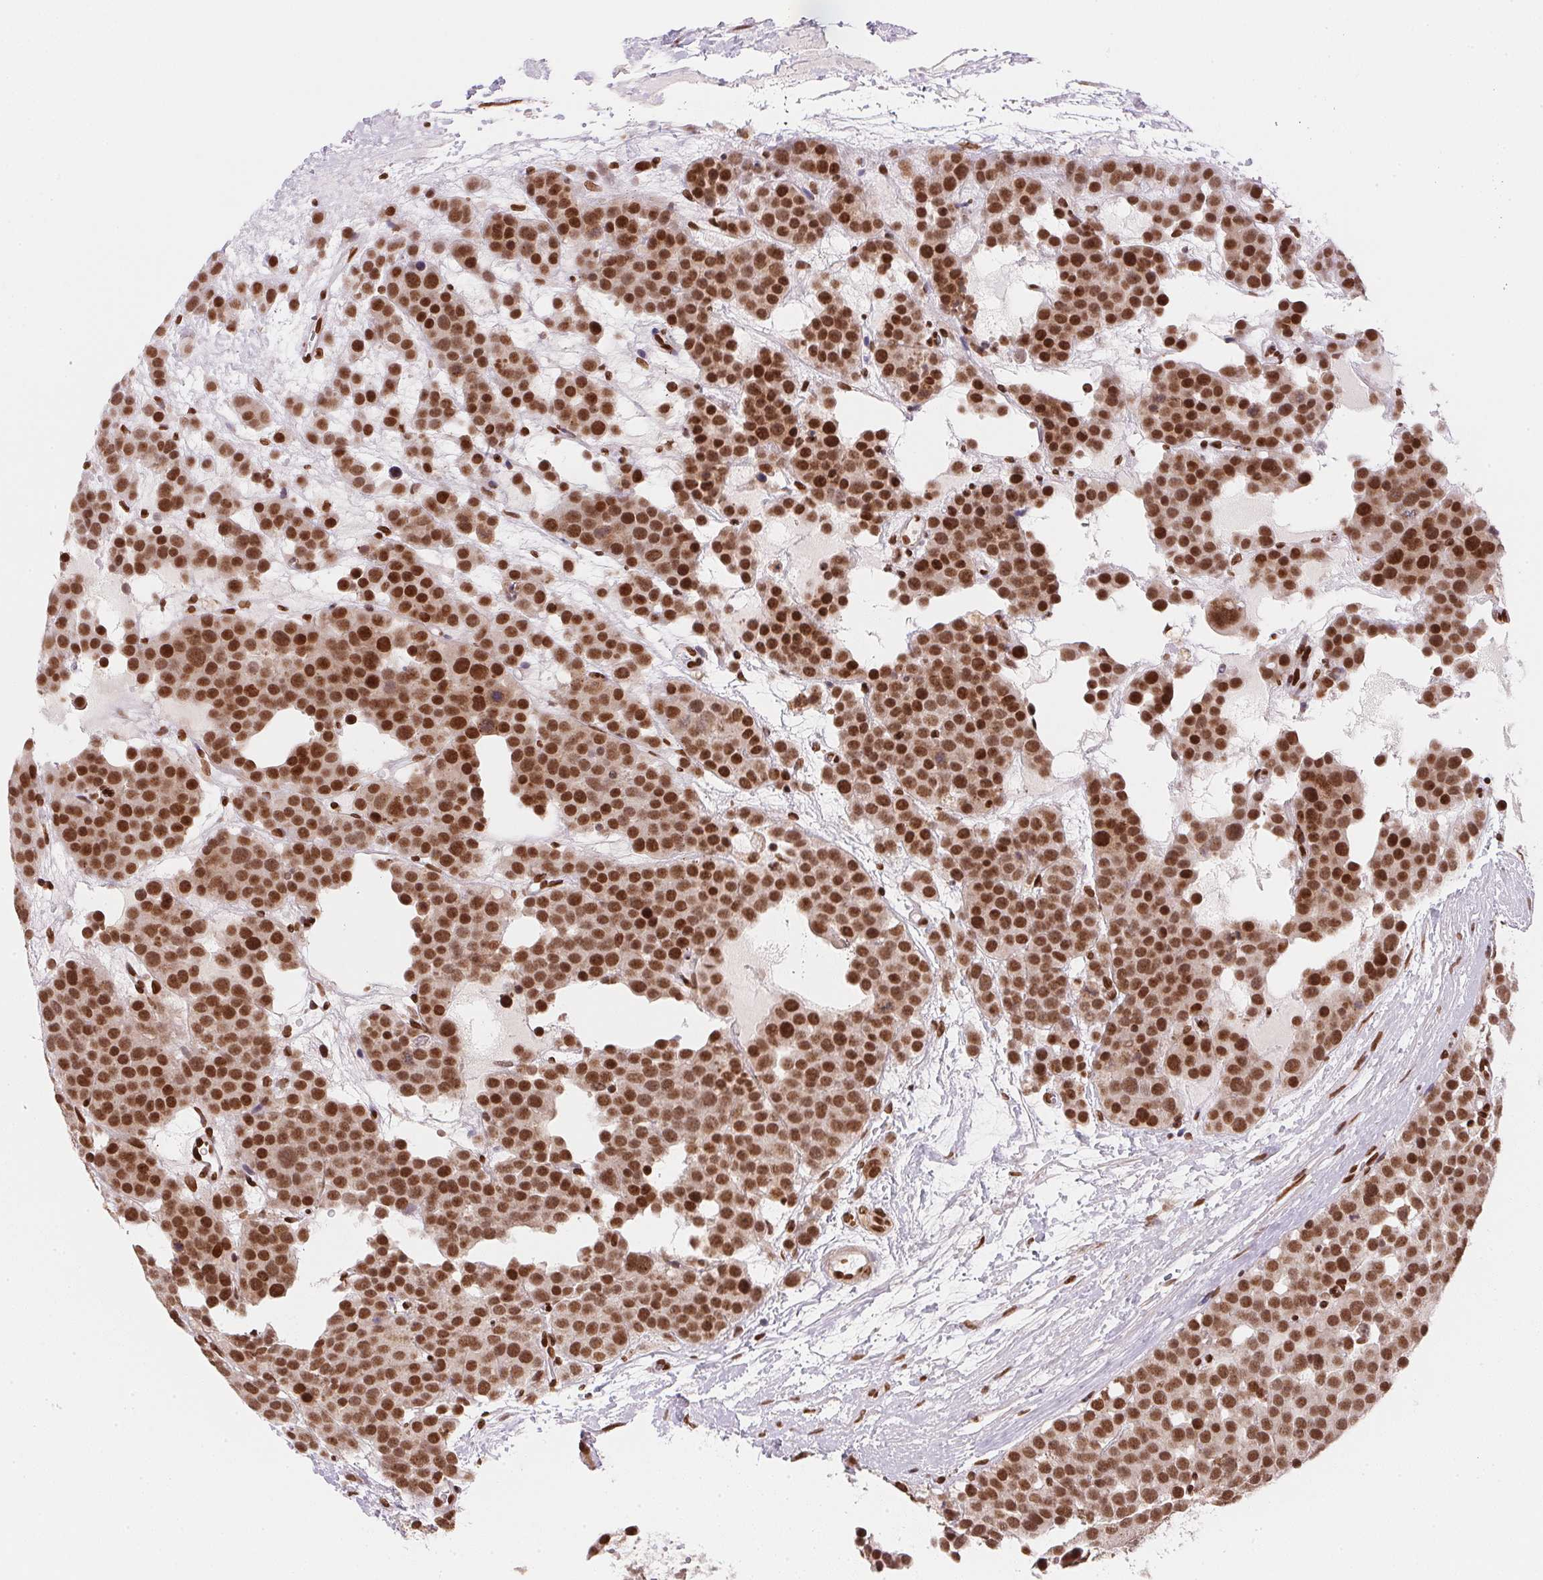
{"staining": {"intensity": "strong", "quantity": ">75%", "location": "nuclear"}, "tissue": "testis cancer", "cell_type": "Tumor cells", "image_type": "cancer", "snomed": [{"axis": "morphology", "description": "Seminoma, NOS"}, {"axis": "topography", "description": "Testis"}], "caption": "Immunohistochemistry (IHC) of human testis cancer (seminoma) shows high levels of strong nuclear staining in about >75% of tumor cells.", "gene": "SAP30BP", "patient": {"sex": "male", "age": 71}}